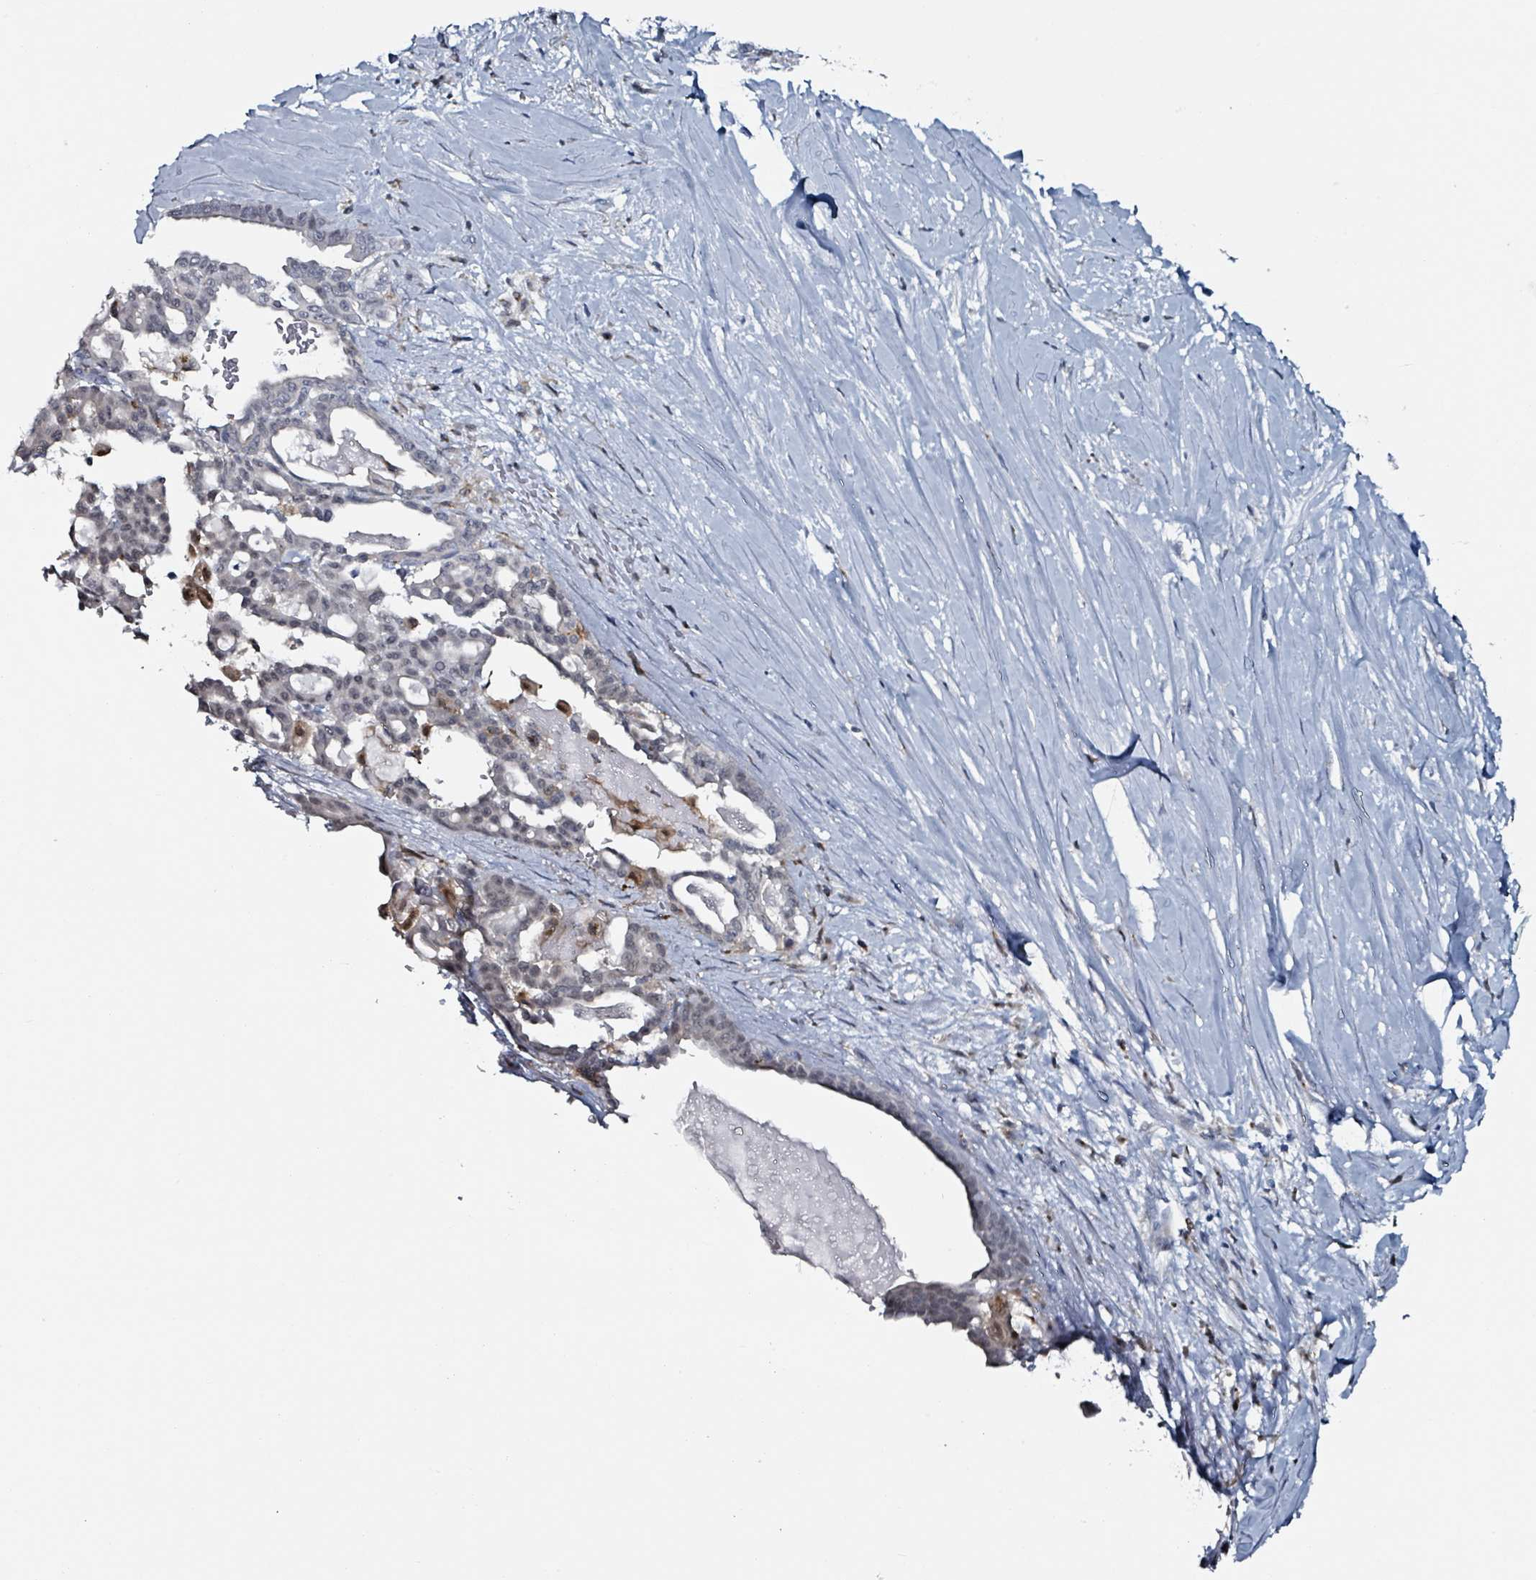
{"staining": {"intensity": "negative", "quantity": "none", "location": "none"}, "tissue": "pancreatic cancer", "cell_type": "Tumor cells", "image_type": "cancer", "snomed": [{"axis": "morphology", "description": "Adenocarcinoma, NOS"}, {"axis": "topography", "description": "Pancreas"}], "caption": "This is an immunohistochemistry image of human pancreatic cancer. There is no expression in tumor cells.", "gene": "B3GAT3", "patient": {"sex": "male", "age": 63}}